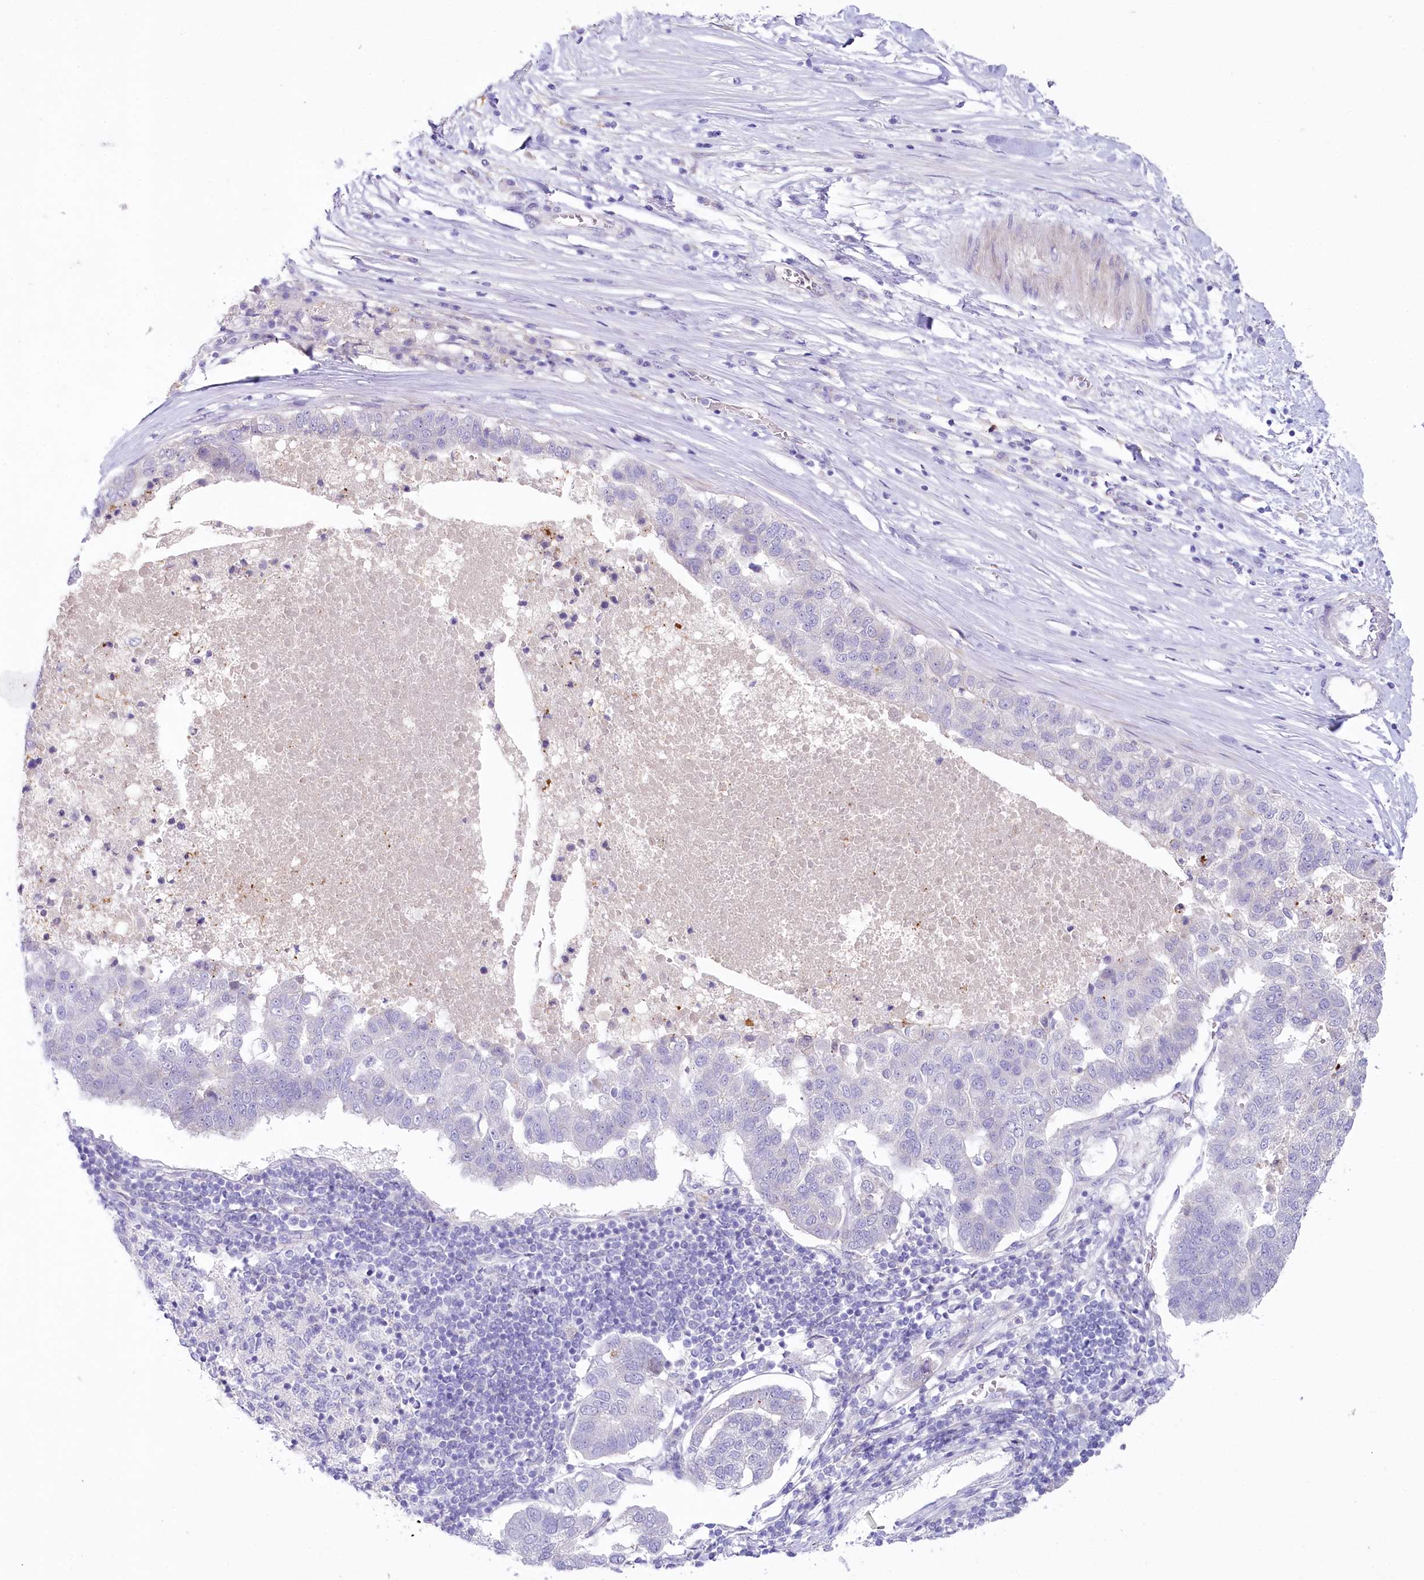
{"staining": {"intensity": "negative", "quantity": "none", "location": "none"}, "tissue": "pancreatic cancer", "cell_type": "Tumor cells", "image_type": "cancer", "snomed": [{"axis": "morphology", "description": "Adenocarcinoma, NOS"}, {"axis": "topography", "description": "Pancreas"}], "caption": "IHC photomicrograph of neoplastic tissue: human pancreatic adenocarcinoma stained with DAB exhibits no significant protein staining in tumor cells.", "gene": "MYOZ1", "patient": {"sex": "female", "age": 61}}